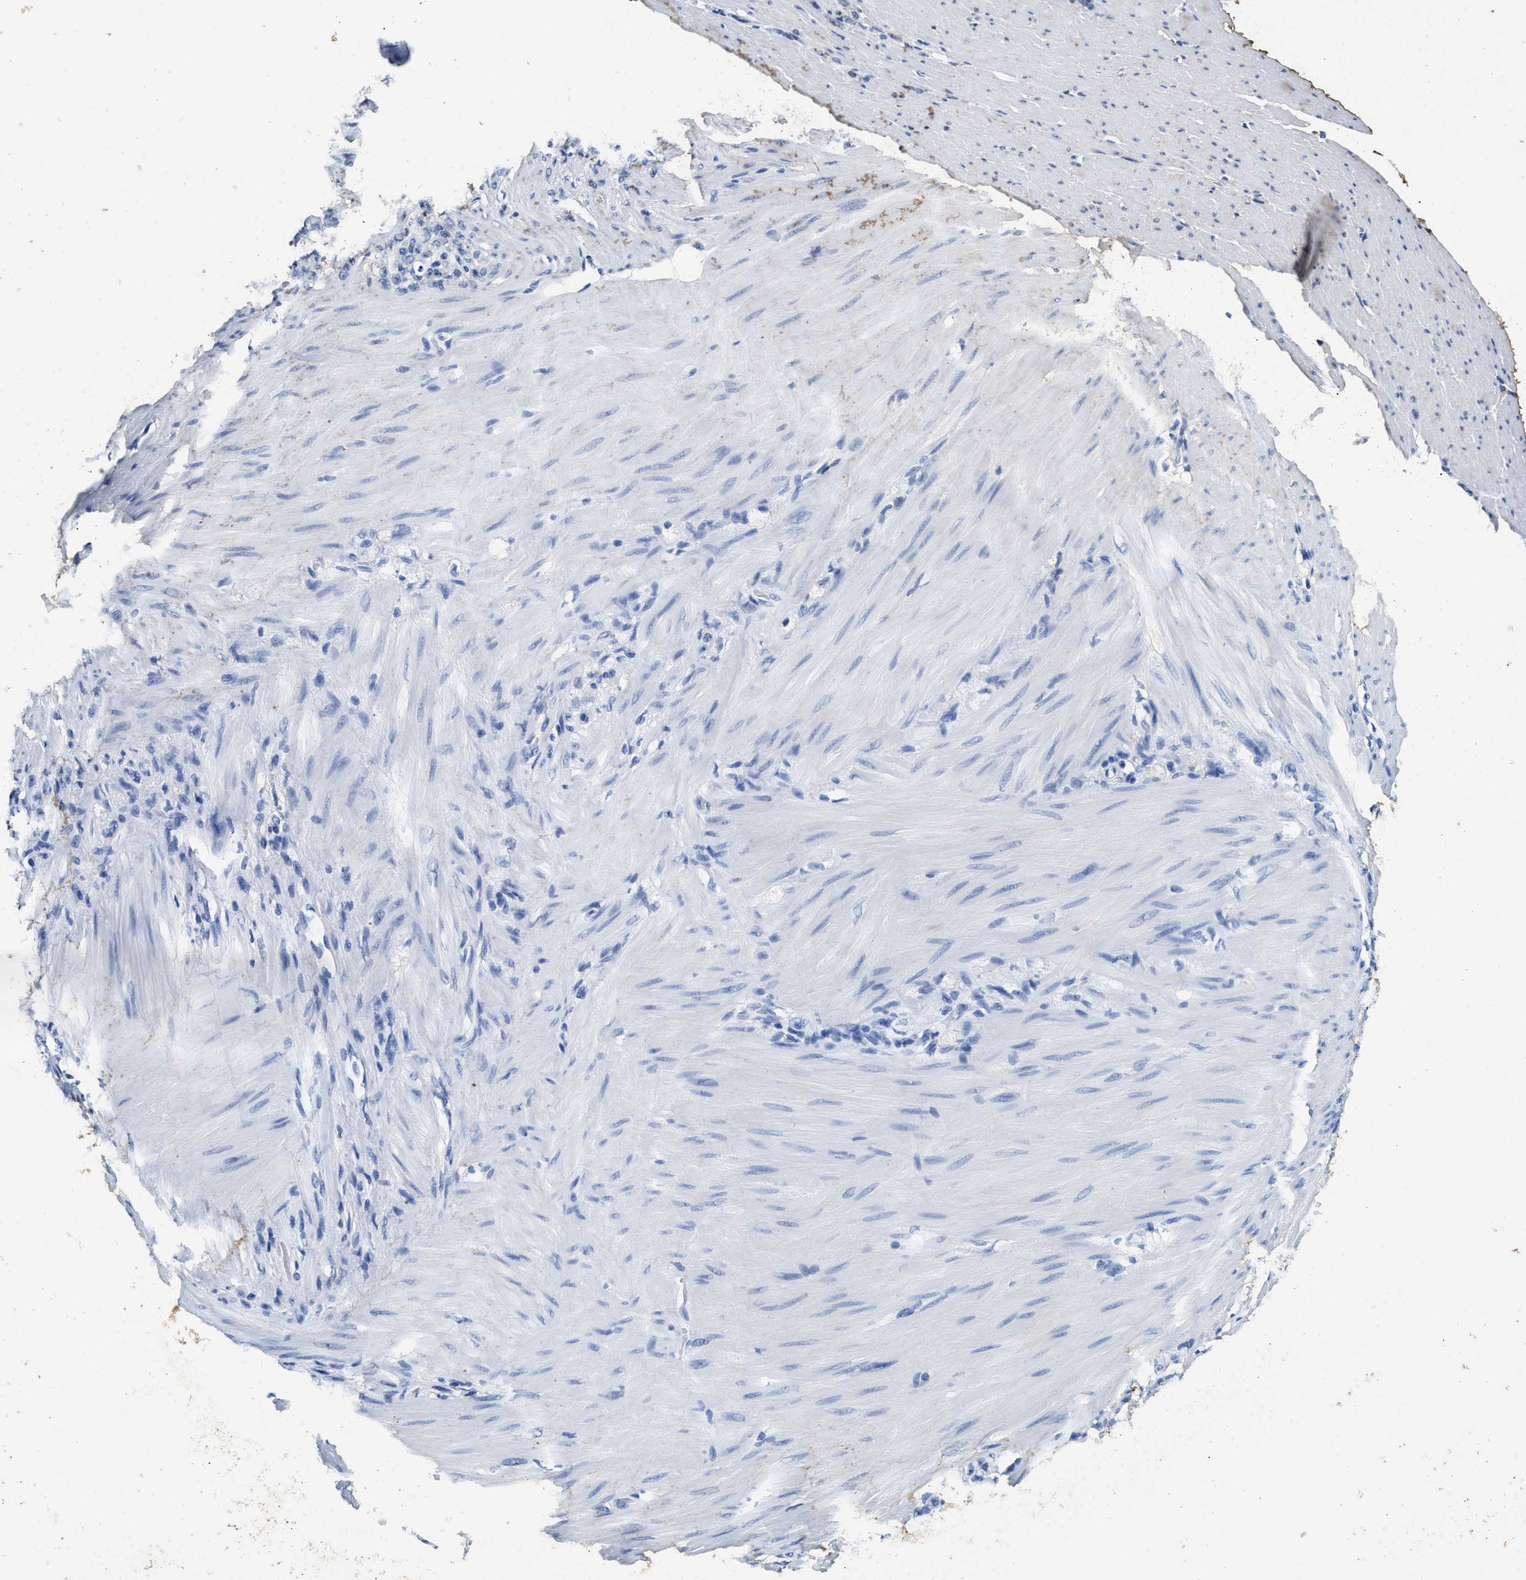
{"staining": {"intensity": "negative", "quantity": "none", "location": "none"}, "tissue": "stomach cancer", "cell_type": "Tumor cells", "image_type": "cancer", "snomed": [{"axis": "morphology", "description": "Adenocarcinoma, NOS"}, {"axis": "topography", "description": "Stomach"}], "caption": "Immunohistochemistry (IHC) histopathology image of neoplastic tissue: human stomach cancer stained with DAB (3,3'-diaminobenzidine) demonstrates no significant protein positivity in tumor cells.", "gene": "PDAP1", "patient": {"sex": "male", "age": 82}}